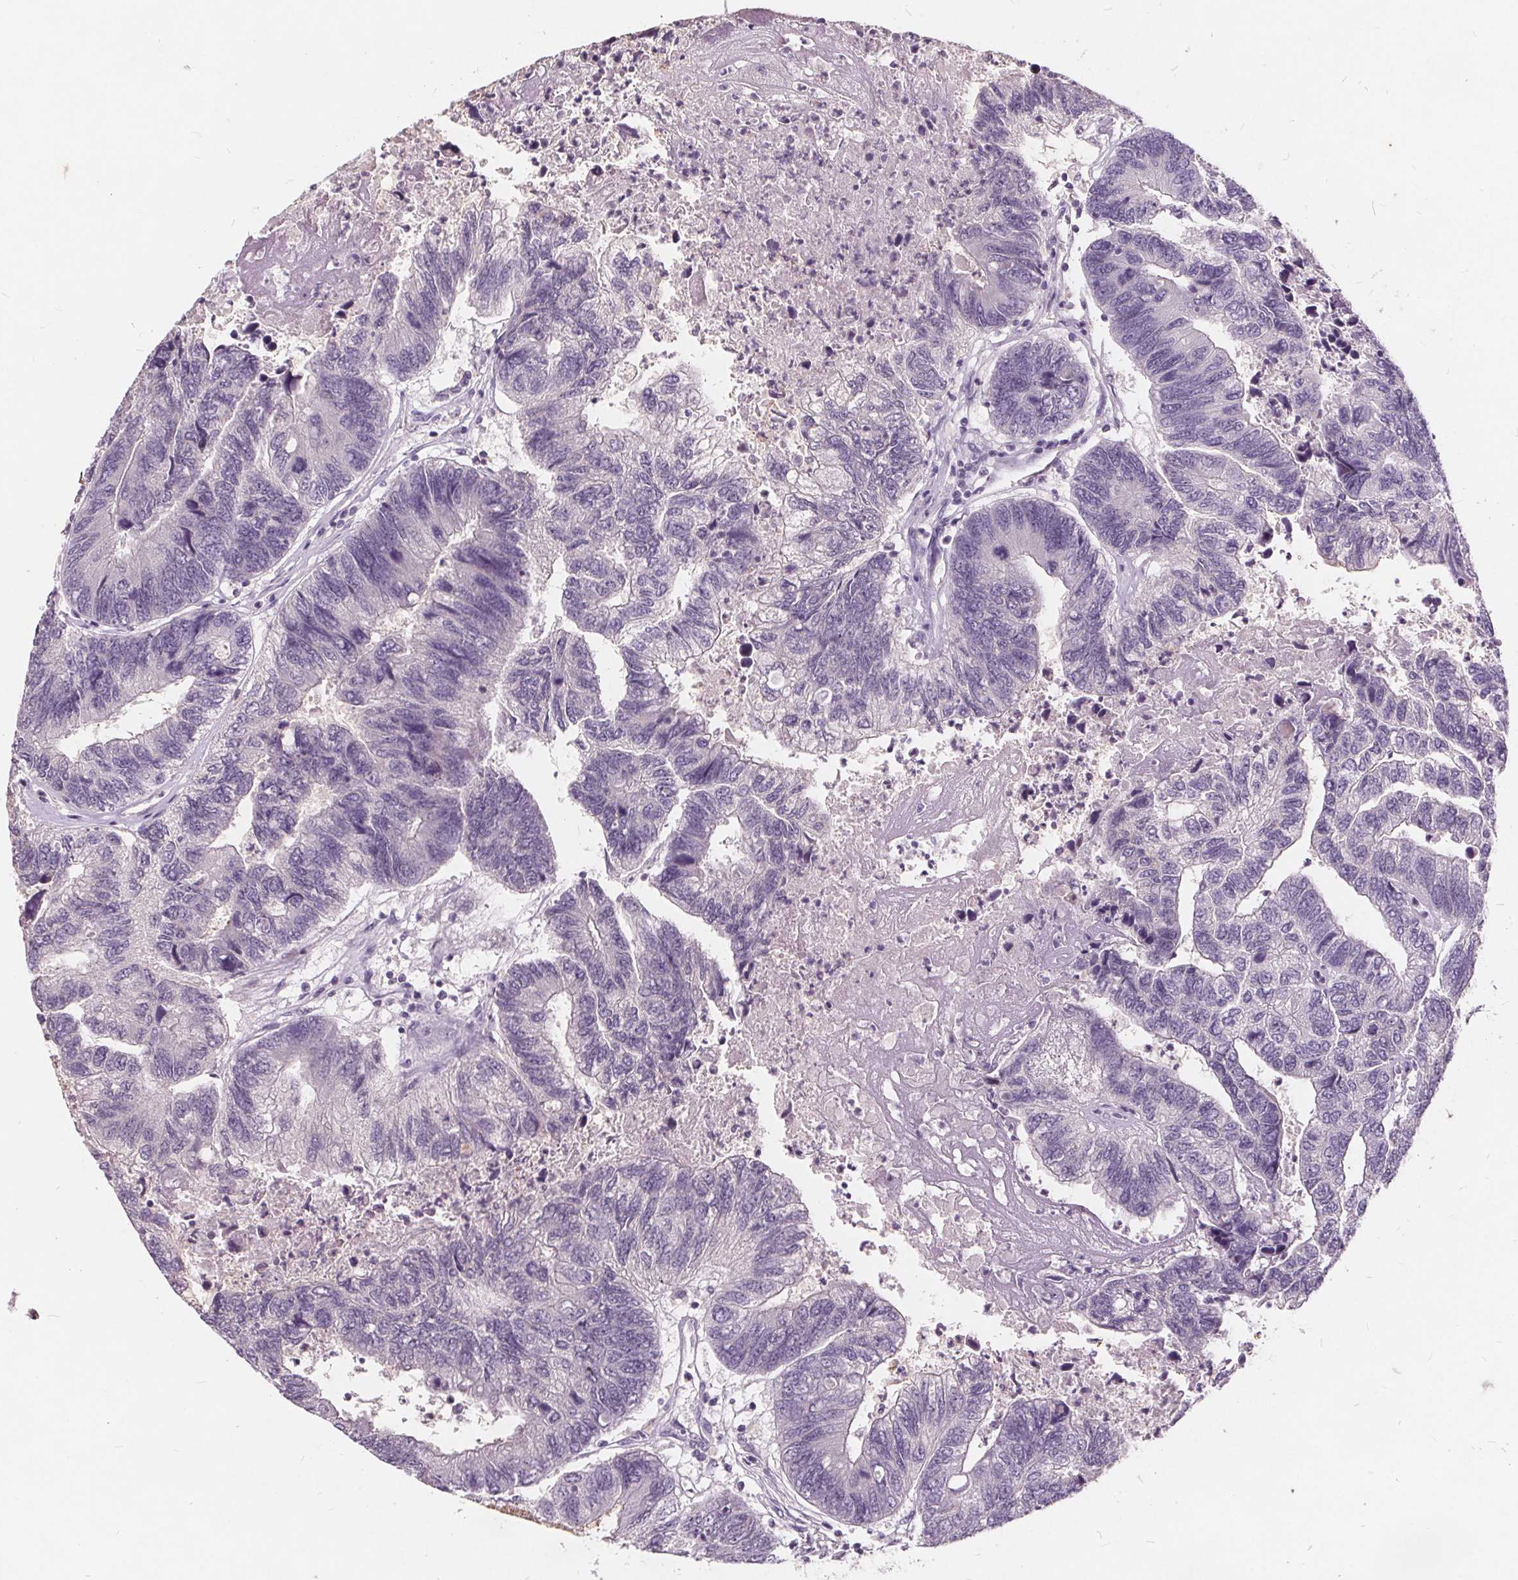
{"staining": {"intensity": "negative", "quantity": "none", "location": "none"}, "tissue": "colorectal cancer", "cell_type": "Tumor cells", "image_type": "cancer", "snomed": [{"axis": "morphology", "description": "Adenocarcinoma, NOS"}, {"axis": "topography", "description": "Colon"}], "caption": "There is no significant expression in tumor cells of colorectal adenocarcinoma.", "gene": "PLA2G2E", "patient": {"sex": "female", "age": 67}}